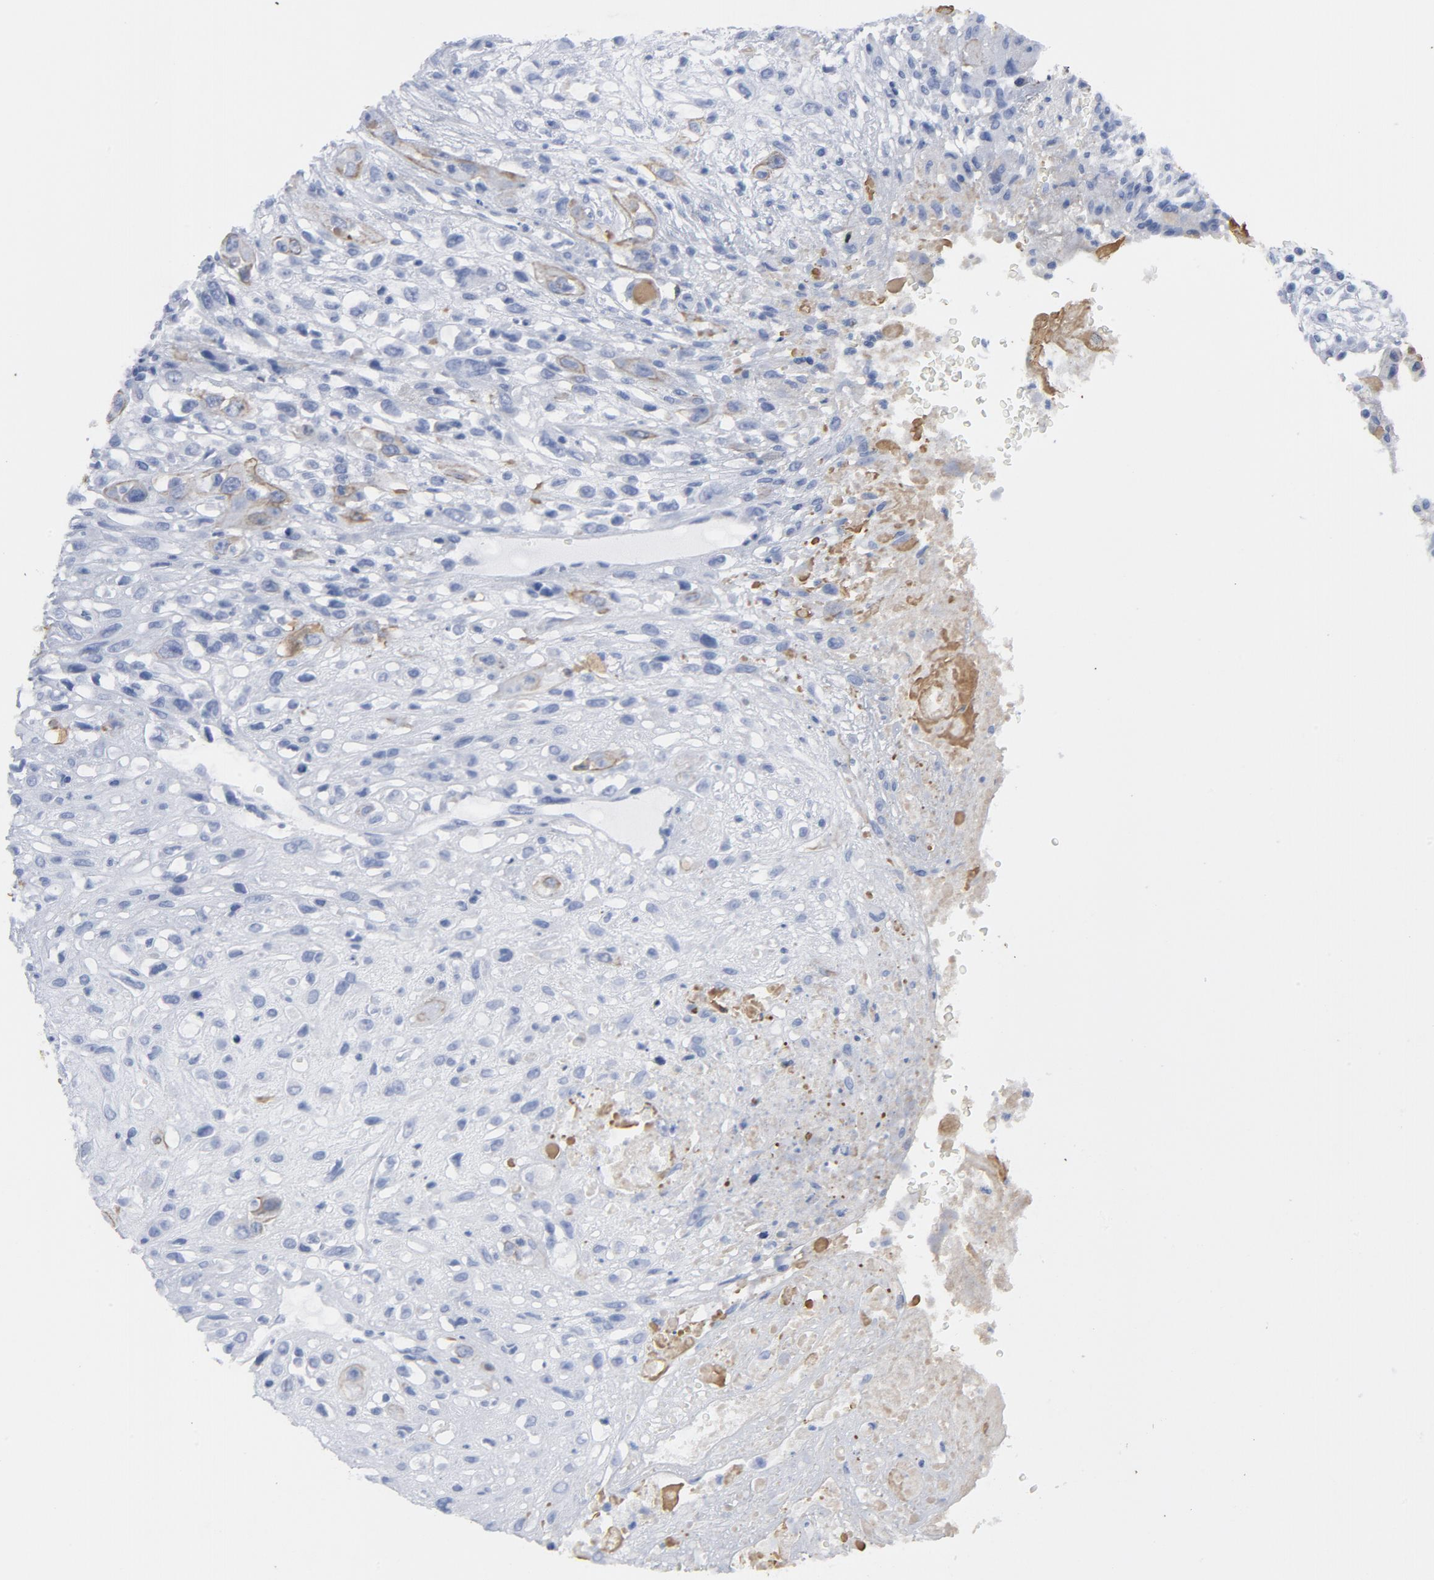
{"staining": {"intensity": "moderate", "quantity": "<25%", "location": "cytoplasmic/membranous"}, "tissue": "head and neck cancer", "cell_type": "Tumor cells", "image_type": "cancer", "snomed": [{"axis": "morphology", "description": "Necrosis, NOS"}, {"axis": "morphology", "description": "Neoplasm, malignant, NOS"}, {"axis": "topography", "description": "Salivary gland"}, {"axis": "topography", "description": "Head-Neck"}], "caption": "IHC (DAB (3,3'-diaminobenzidine)) staining of human head and neck cancer demonstrates moderate cytoplasmic/membranous protein staining in about <25% of tumor cells.", "gene": "TSPAN6", "patient": {"sex": "male", "age": 43}}